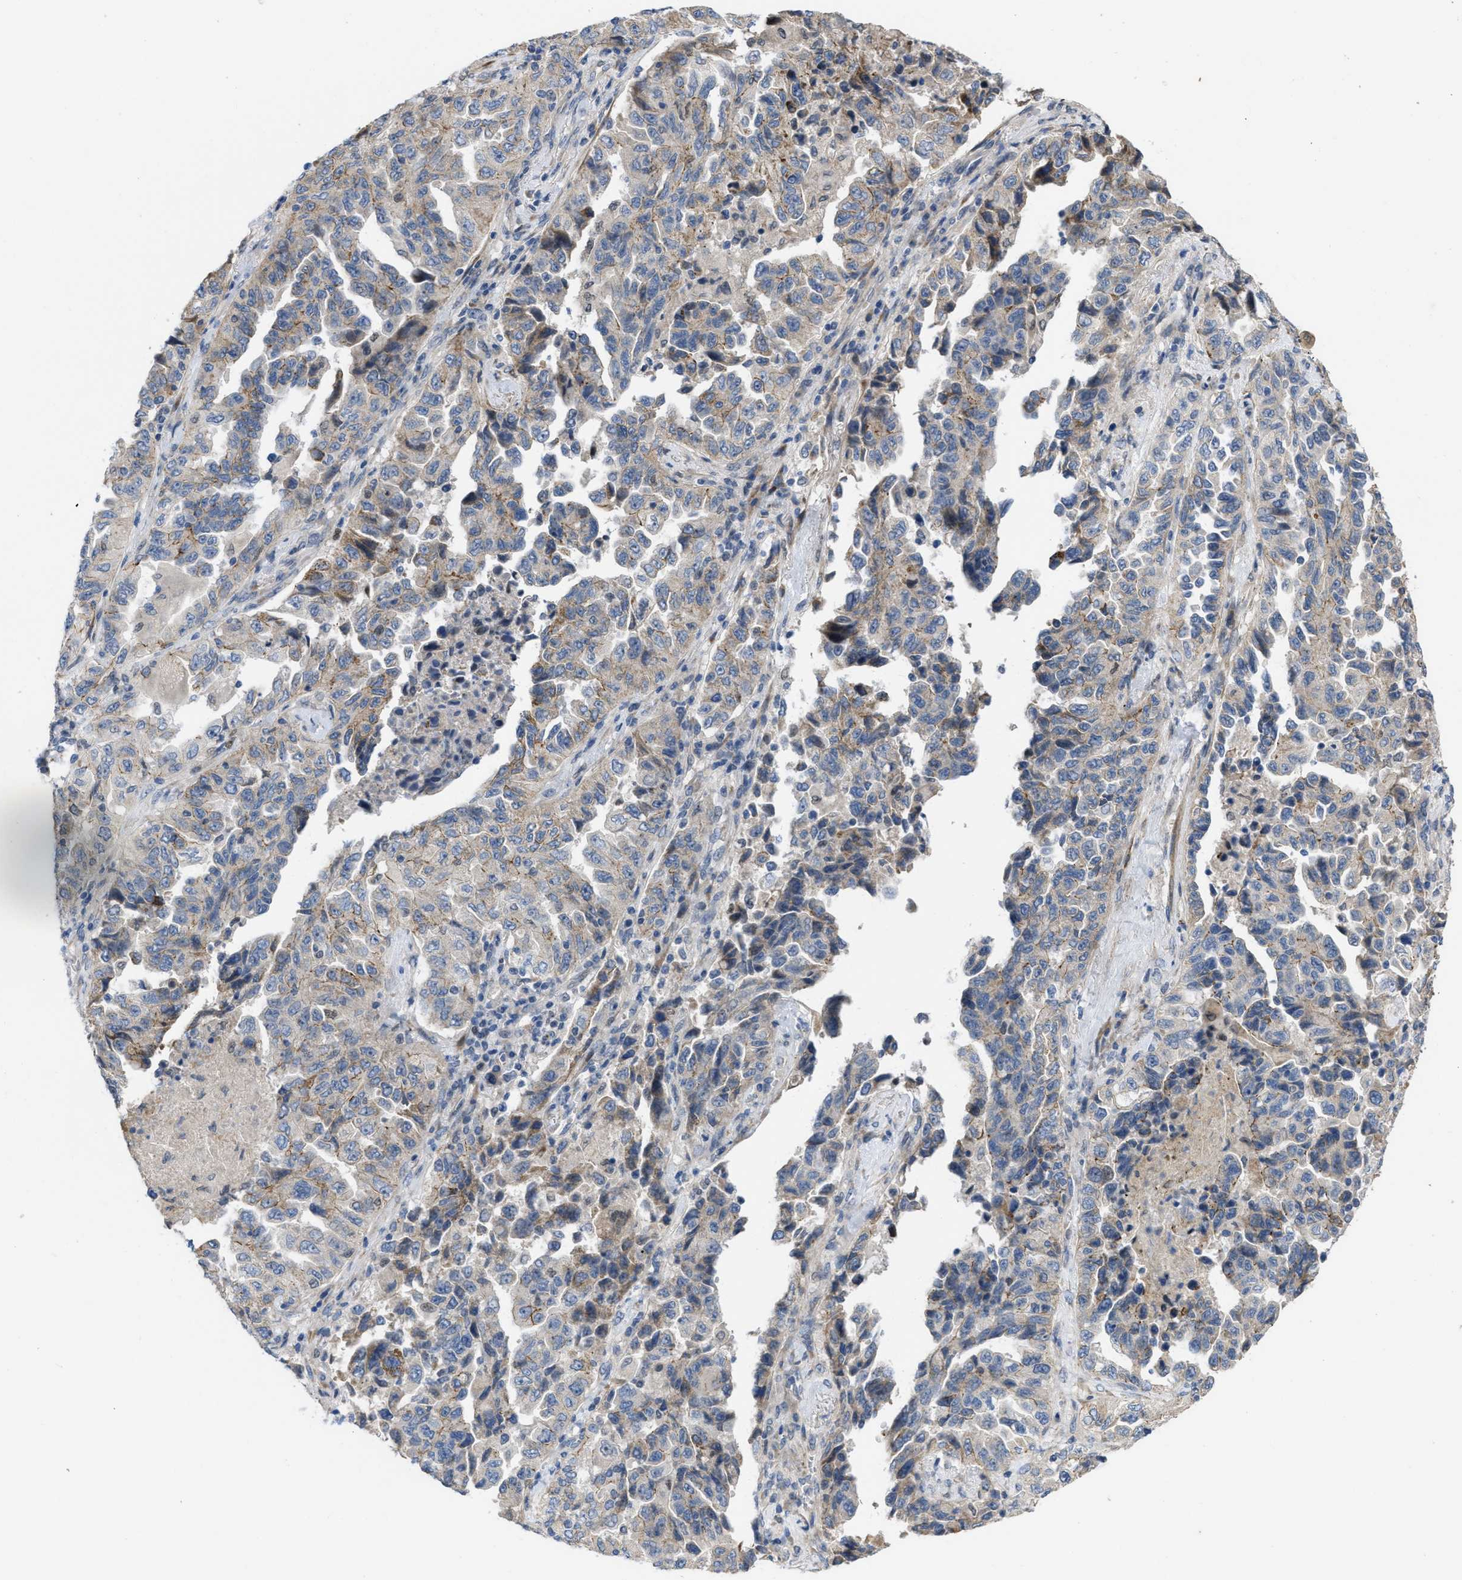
{"staining": {"intensity": "moderate", "quantity": "<25%", "location": "cytoplasmic/membranous"}, "tissue": "lung cancer", "cell_type": "Tumor cells", "image_type": "cancer", "snomed": [{"axis": "morphology", "description": "Adenocarcinoma, NOS"}, {"axis": "topography", "description": "Lung"}], "caption": "Brown immunohistochemical staining in adenocarcinoma (lung) reveals moderate cytoplasmic/membranous staining in approximately <25% of tumor cells.", "gene": "CDPF1", "patient": {"sex": "female", "age": 51}}